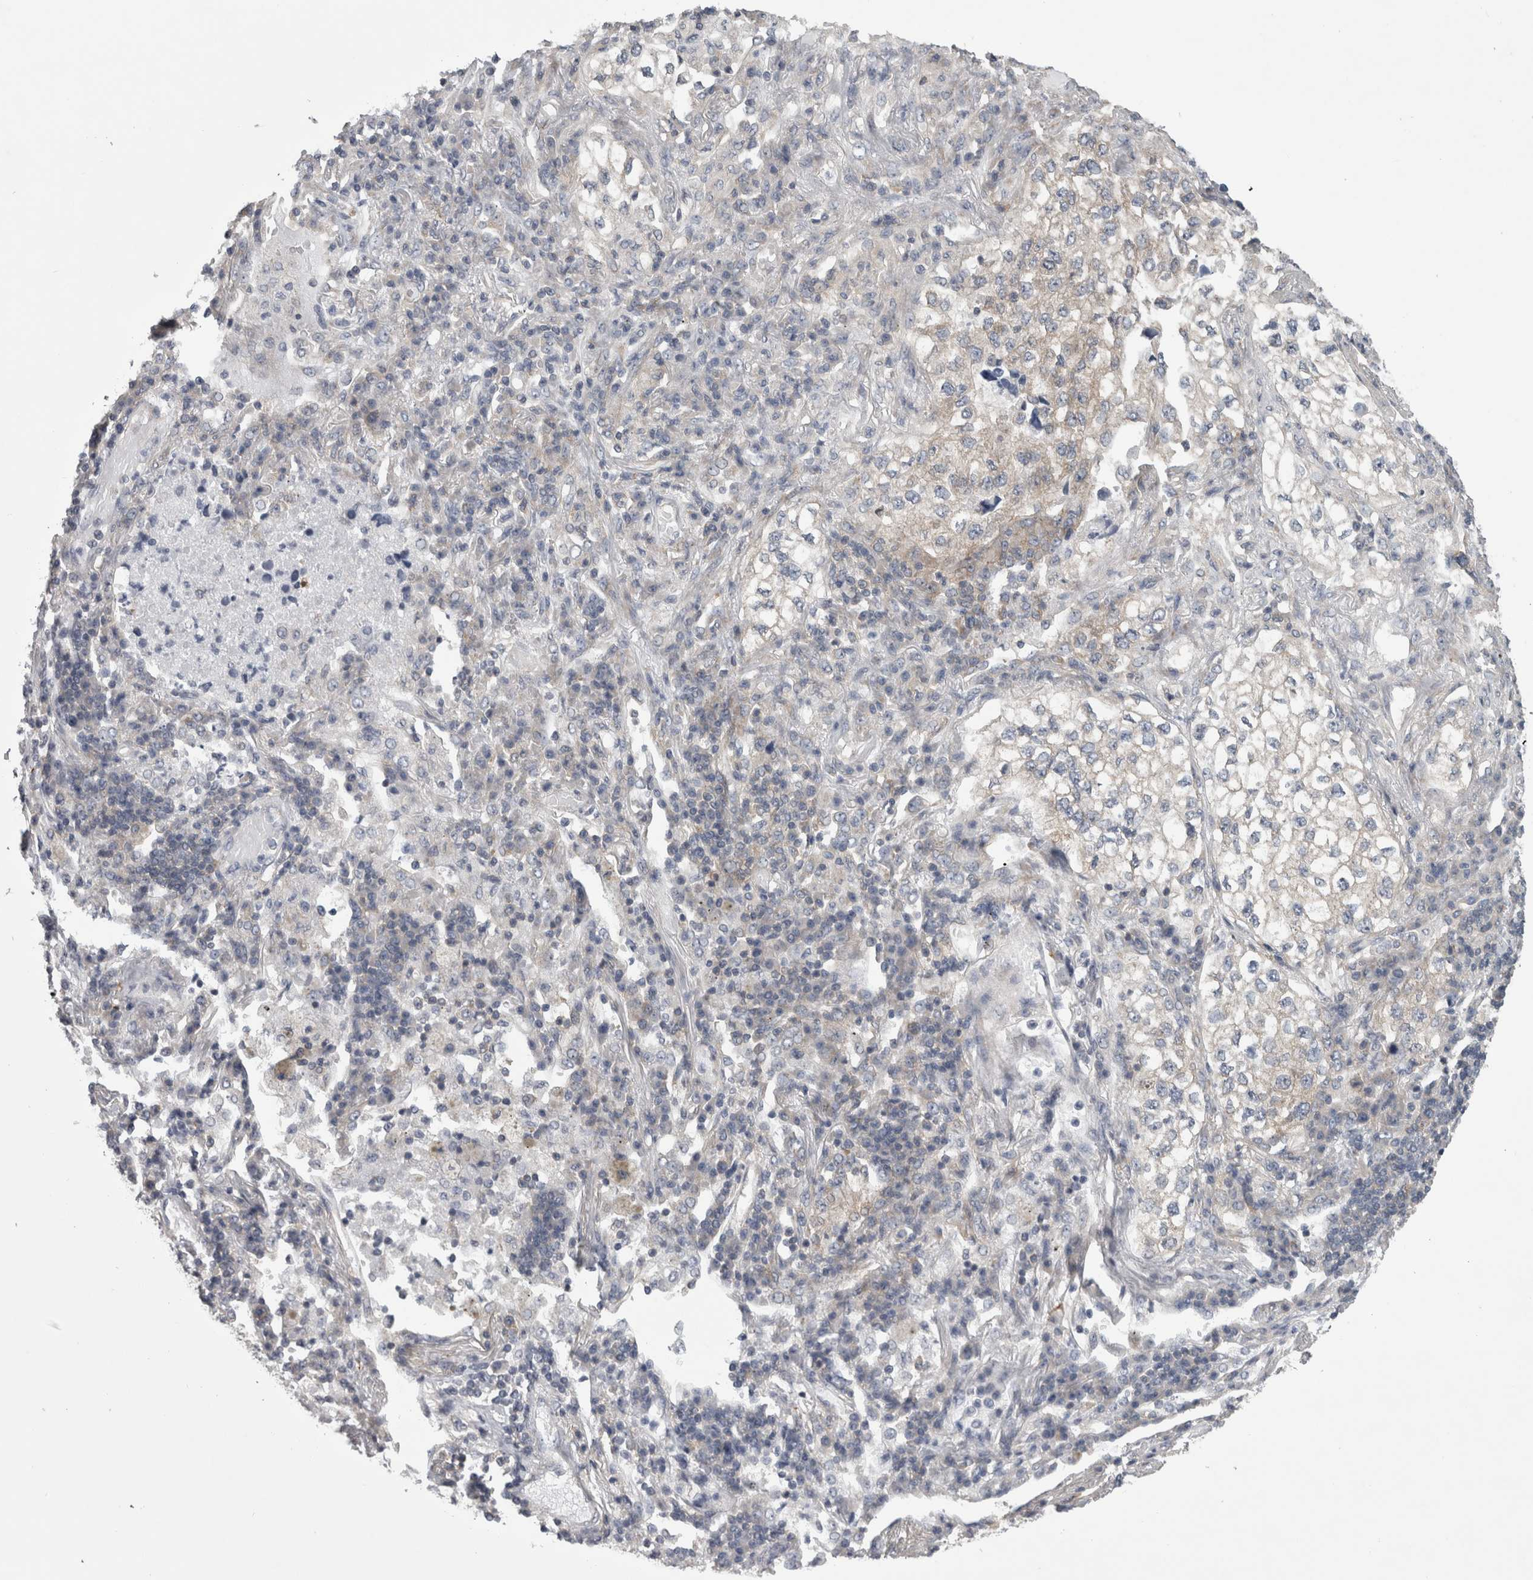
{"staining": {"intensity": "weak", "quantity": "25%-75%", "location": "cytoplasmic/membranous"}, "tissue": "lung cancer", "cell_type": "Tumor cells", "image_type": "cancer", "snomed": [{"axis": "morphology", "description": "Adenocarcinoma, NOS"}, {"axis": "topography", "description": "Lung"}], "caption": "Brown immunohistochemical staining in lung cancer (adenocarcinoma) shows weak cytoplasmic/membranous expression in about 25%-75% of tumor cells. Using DAB (brown) and hematoxylin (blue) stains, captured at high magnification using brightfield microscopy.", "gene": "PRRC2C", "patient": {"sex": "male", "age": 63}}